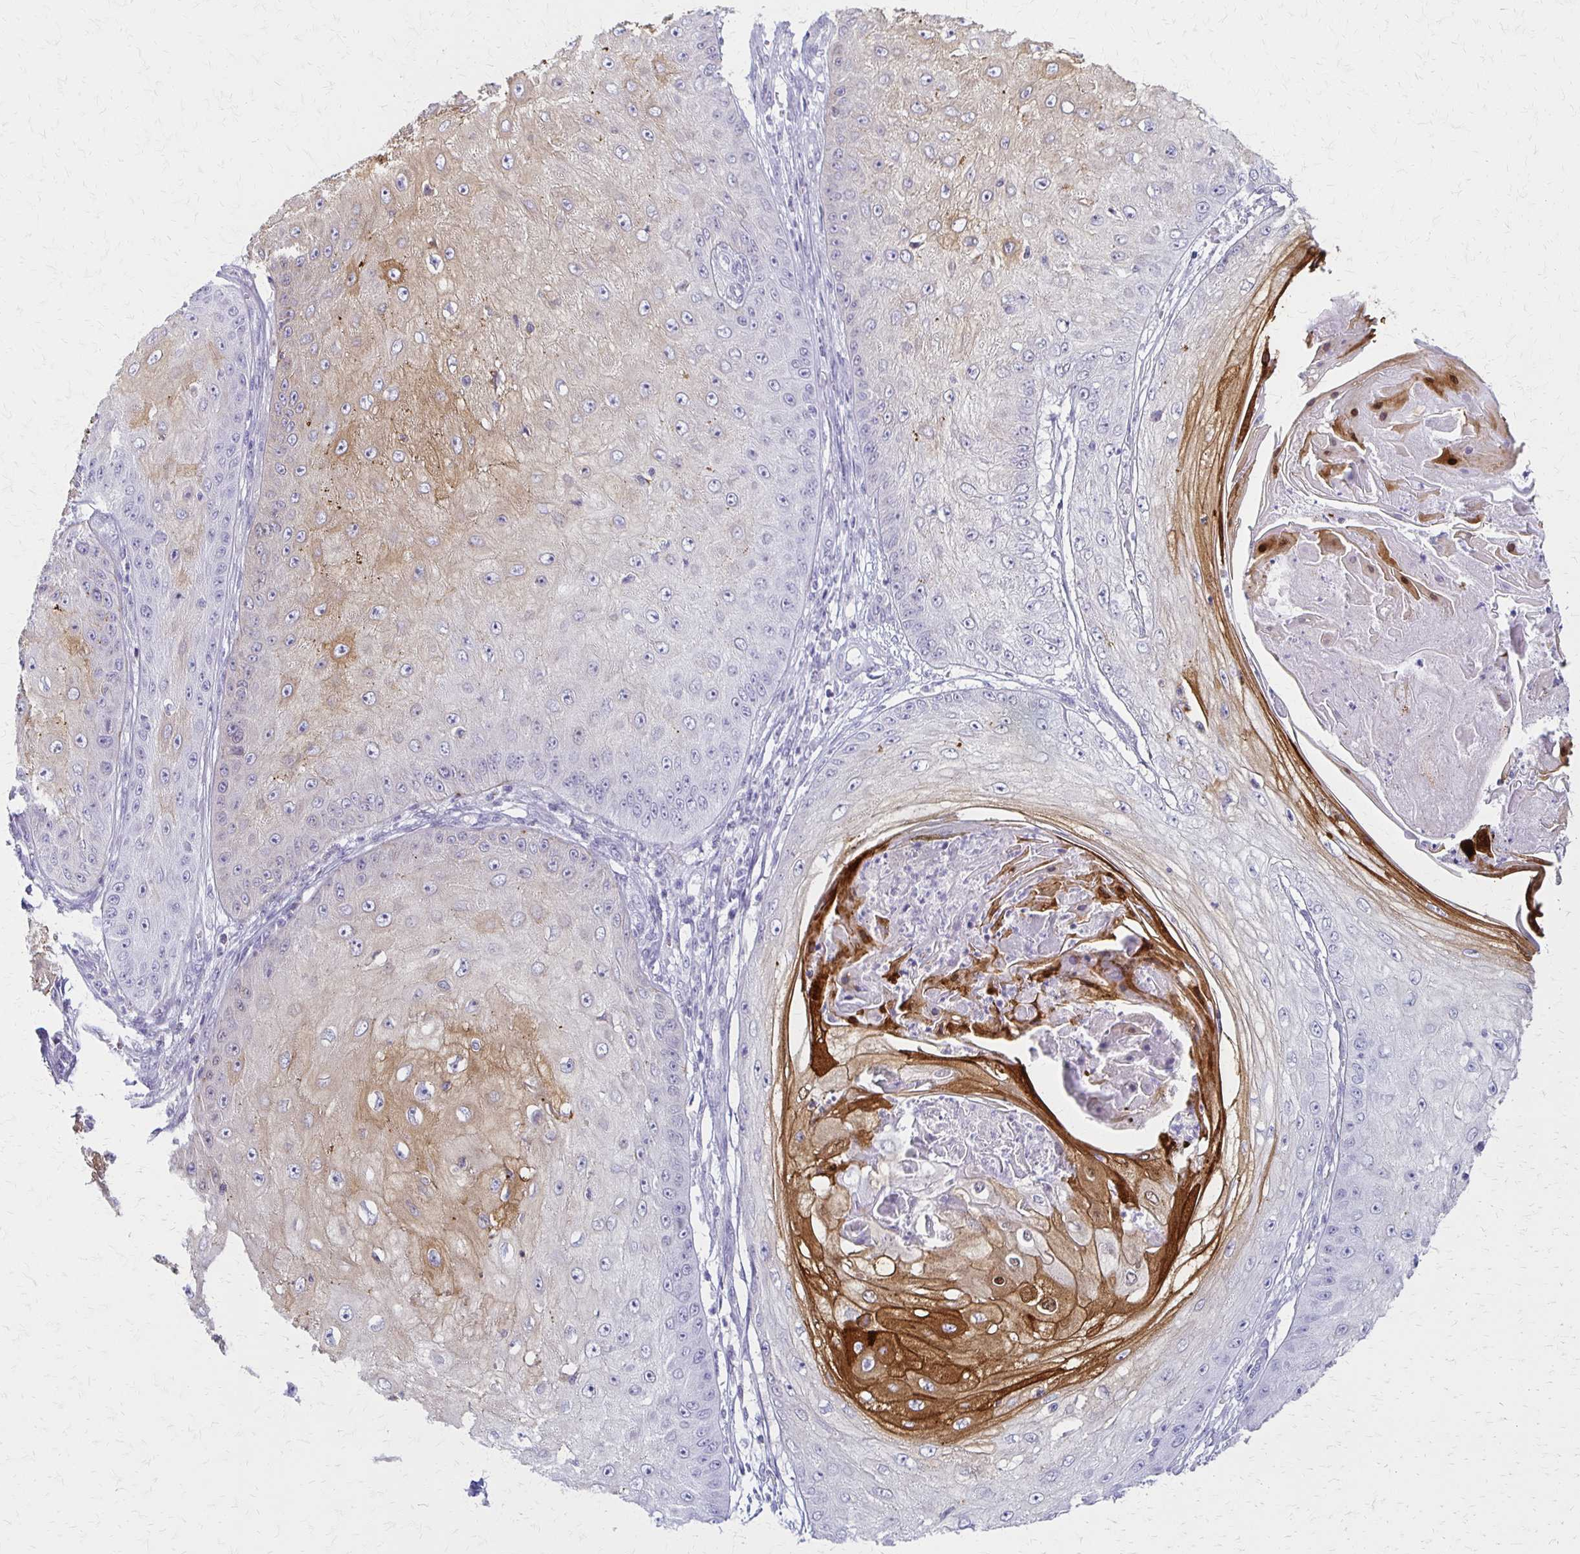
{"staining": {"intensity": "moderate", "quantity": "<25%", "location": "cytoplasmic/membranous"}, "tissue": "skin cancer", "cell_type": "Tumor cells", "image_type": "cancer", "snomed": [{"axis": "morphology", "description": "Squamous cell carcinoma, NOS"}, {"axis": "topography", "description": "Skin"}], "caption": "The immunohistochemical stain highlights moderate cytoplasmic/membranous positivity in tumor cells of squamous cell carcinoma (skin) tissue.", "gene": "IVL", "patient": {"sex": "male", "age": 70}}